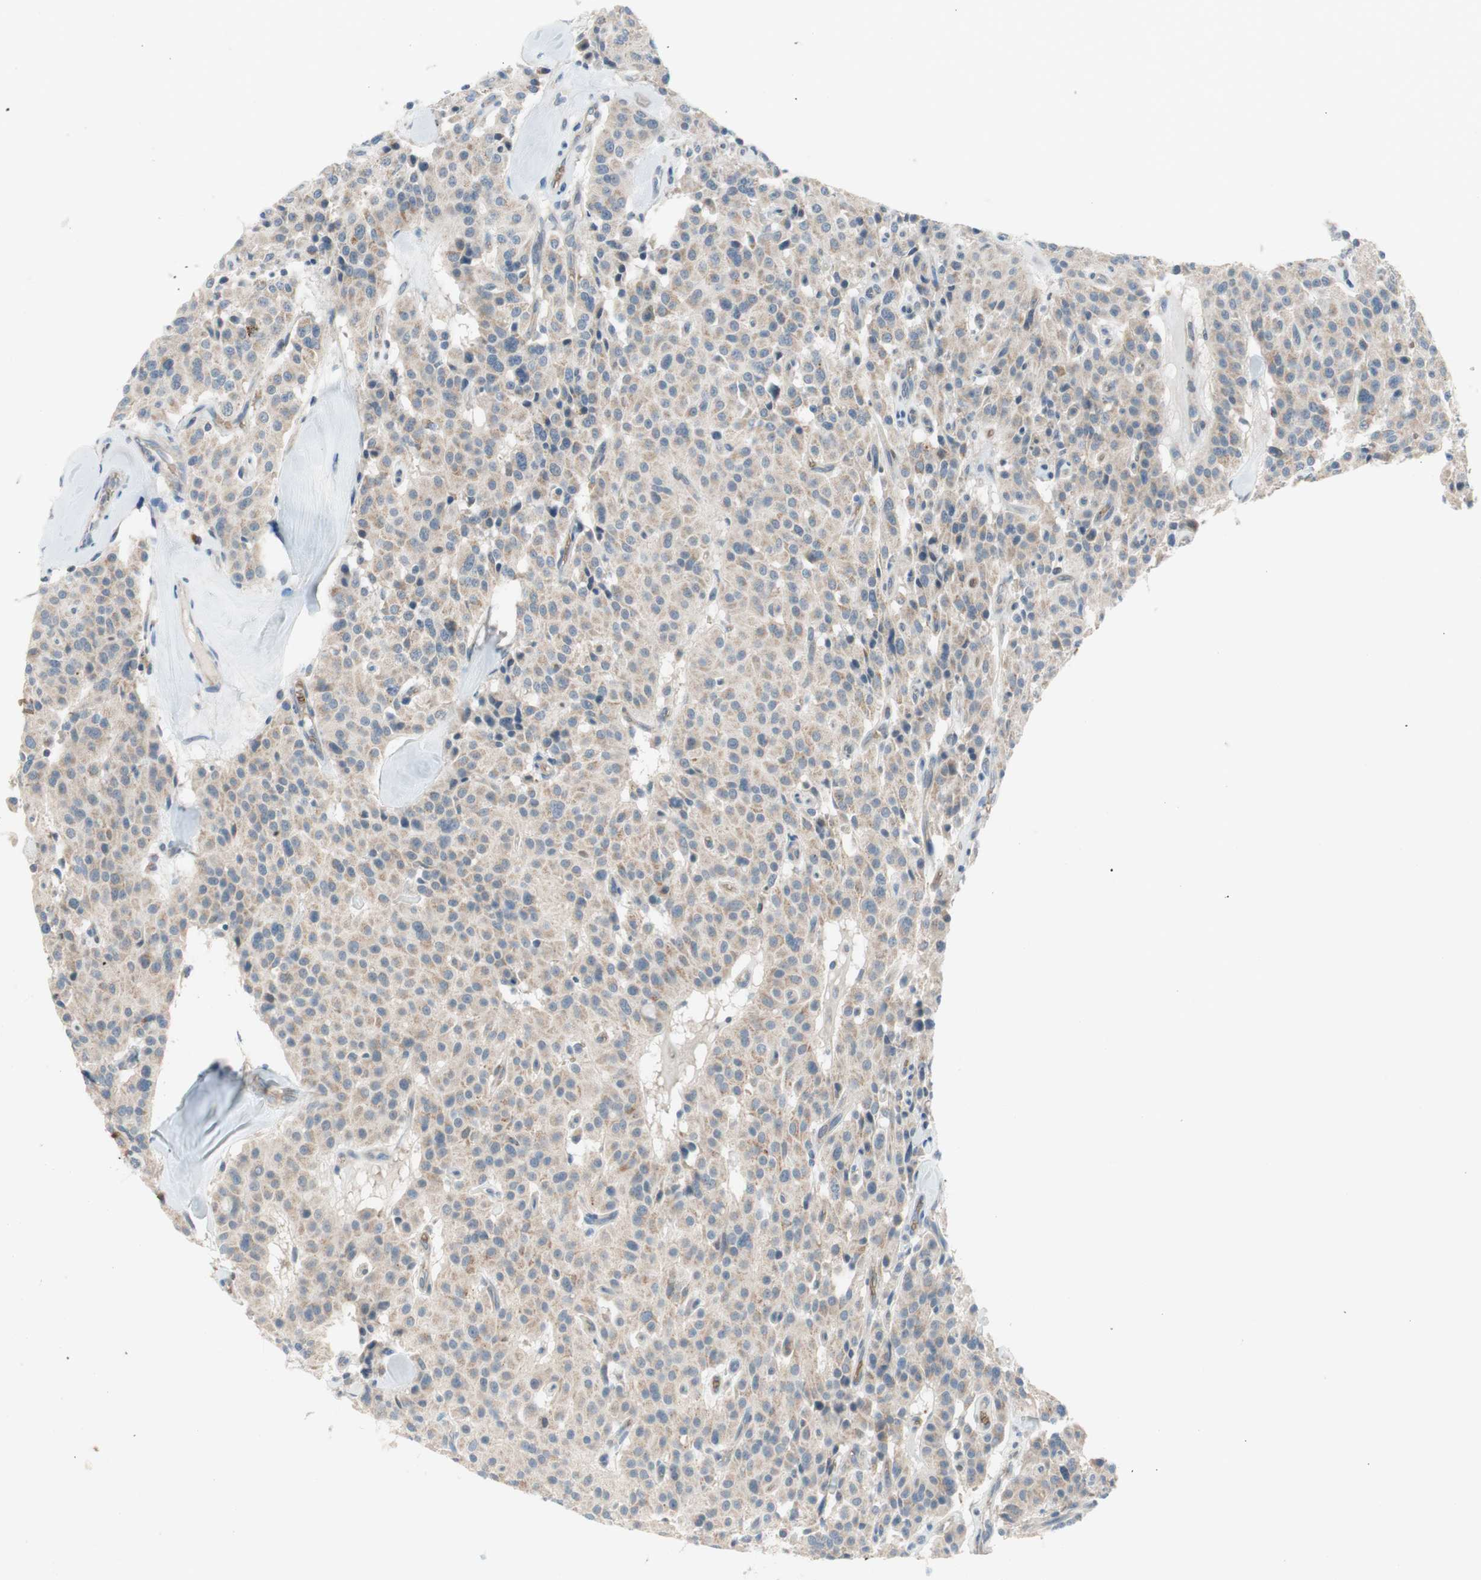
{"staining": {"intensity": "weak", "quantity": ">75%", "location": "cytoplasmic/membranous"}, "tissue": "carcinoid", "cell_type": "Tumor cells", "image_type": "cancer", "snomed": [{"axis": "morphology", "description": "Carcinoid, malignant, NOS"}, {"axis": "topography", "description": "Lung"}], "caption": "This micrograph demonstrates carcinoid stained with IHC to label a protein in brown. The cytoplasmic/membranous of tumor cells show weak positivity for the protein. Nuclei are counter-stained blue.", "gene": "GYPC", "patient": {"sex": "male", "age": 30}}